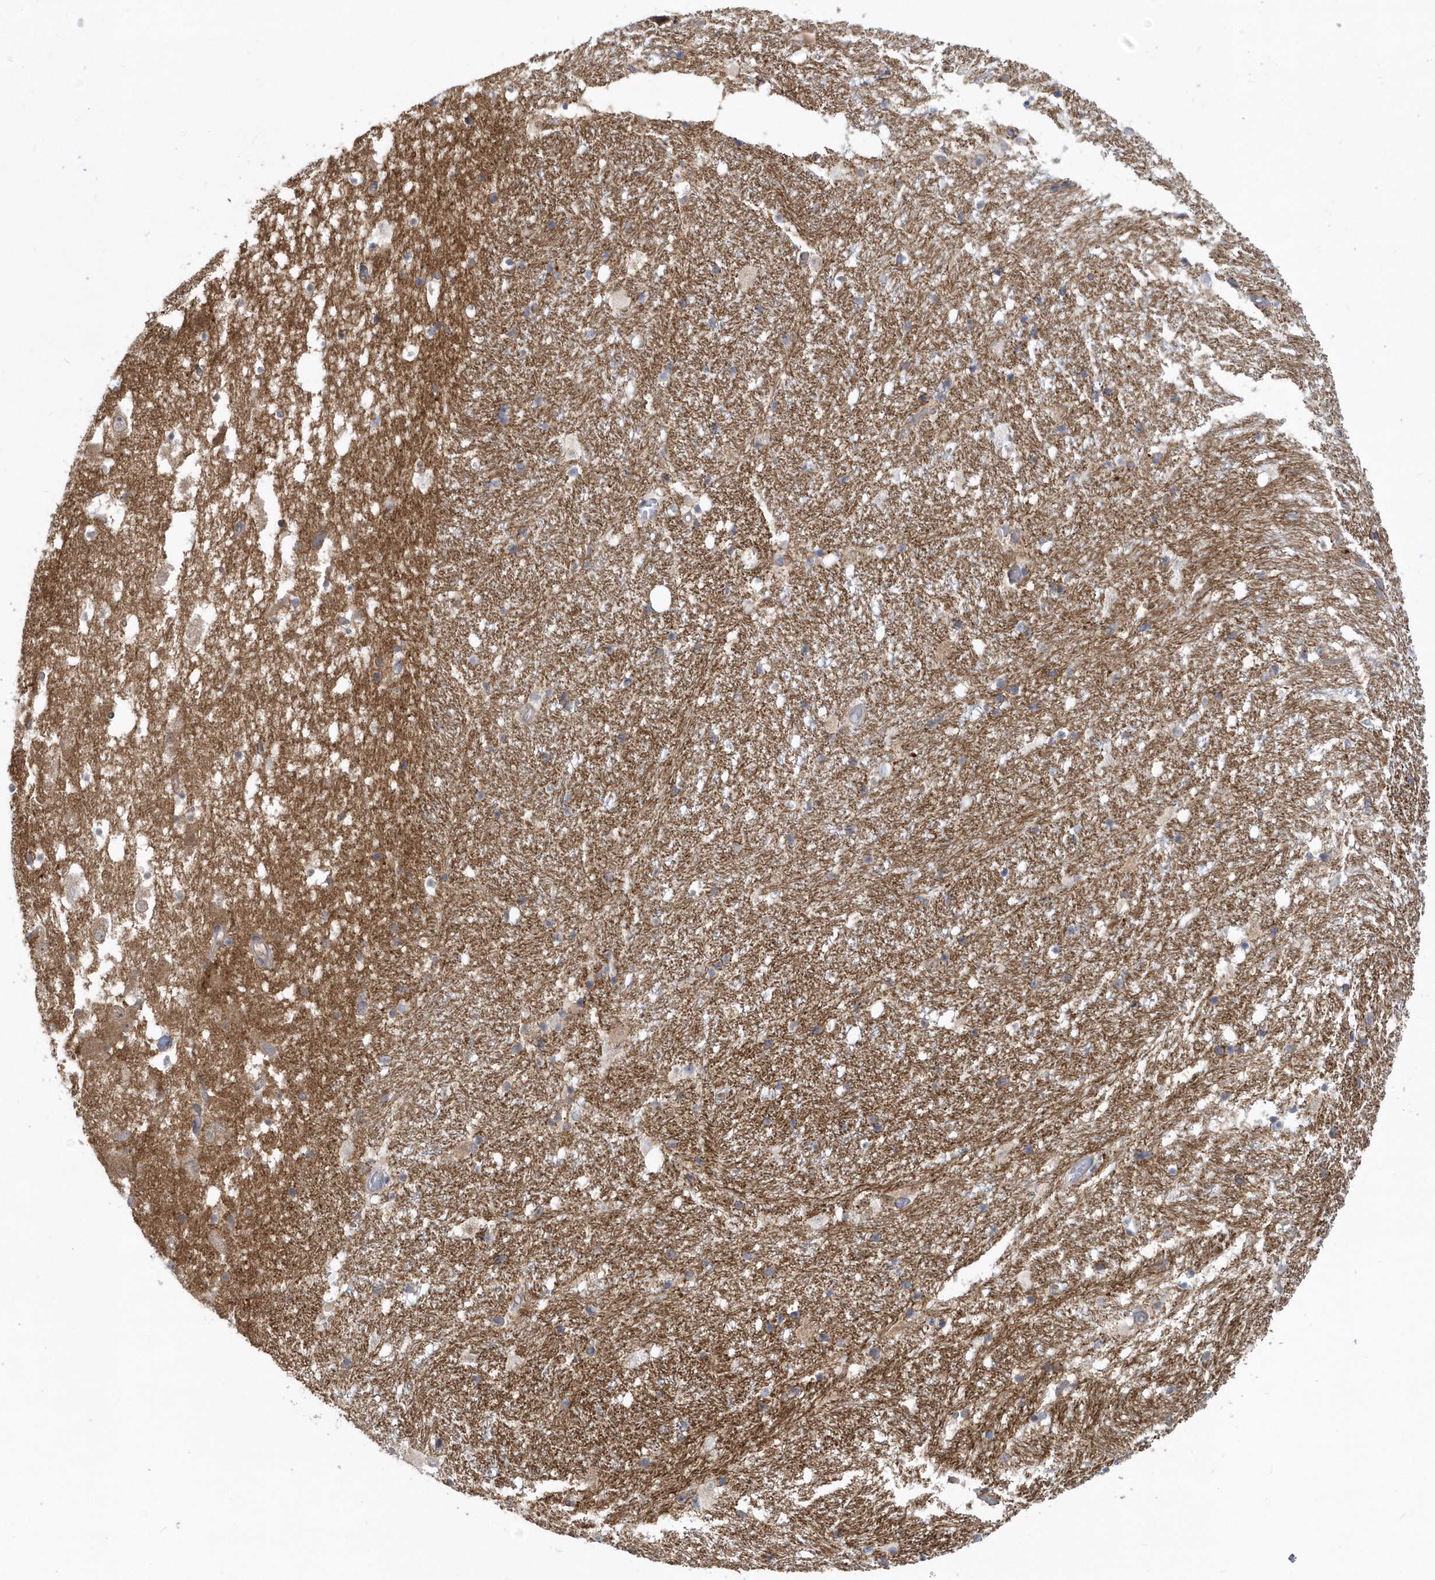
{"staining": {"intensity": "negative", "quantity": "none", "location": "none"}, "tissue": "hippocampus", "cell_type": "Glial cells", "image_type": "normal", "snomed": [{"axis": "morphology", "description": "Normal tissue, NOS"}, {"axis": "topography", "description": "Hippocampus"}], "caption": "Protein analysis of benign hippocampus reveals no significant positivity in glial cells. (DAB (3,3'-diaminobenzidine) immunohistochemistry, high magnification).", "gene": "RAI14", "patient": {"sex": "female", "age": 52}}